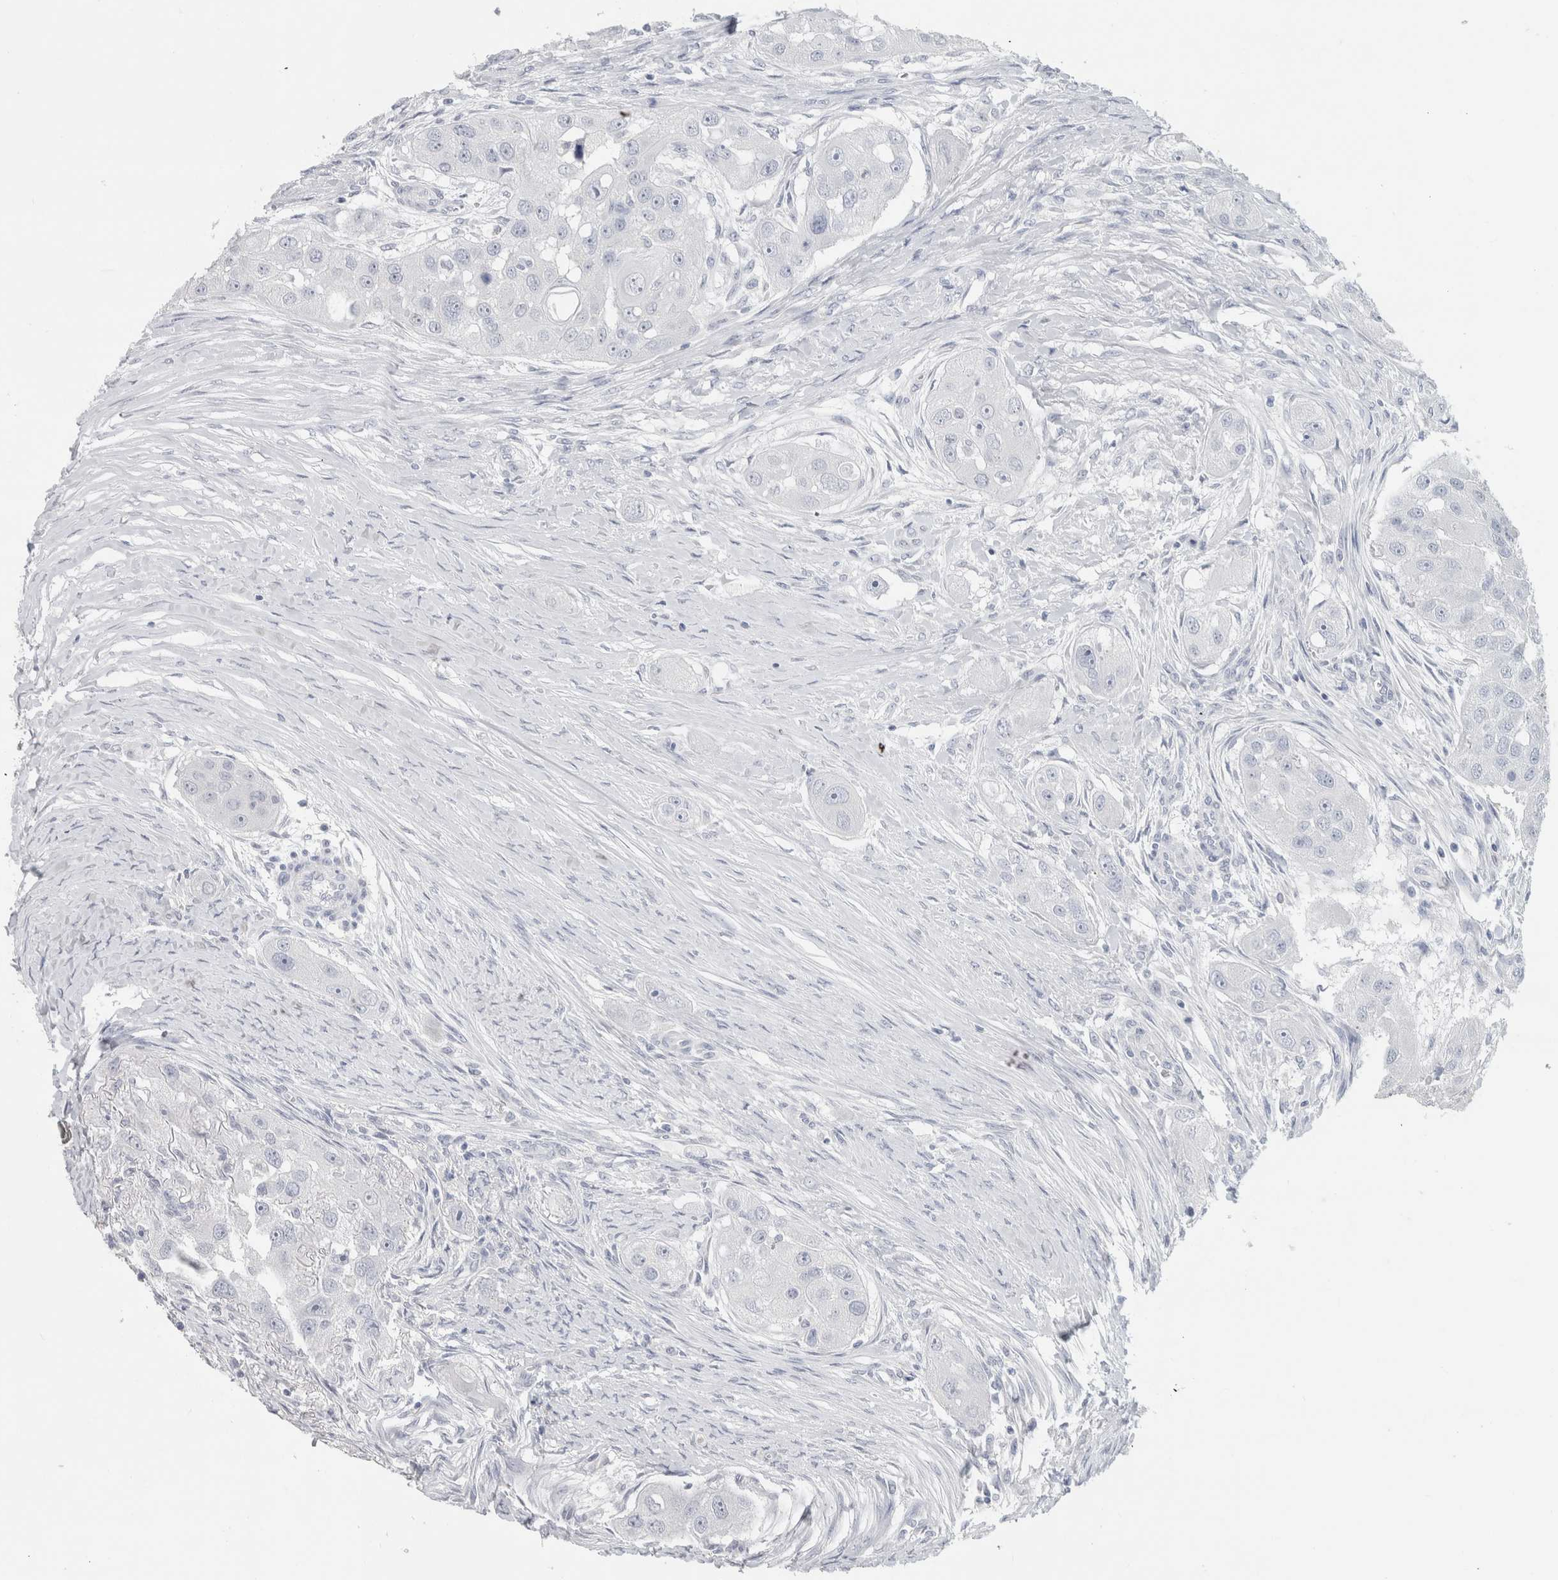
{"staining": {"intensity": "negative", "quantity": "none", "location": "none"}, "tissue": "head and neck cancer", "cell_type": "Tumor cells", "image_type": "cancer", "snomed": [{"axis": "morphology", "description": "Normal tissue, NOS"}, {"axis": "morphology", "description": "Squamous cell carcinoma, NOS"}, {"axis": "topography", "description": "Skeletal muscle"}, {"axis": "topography", "description": "Head-Neck"}], "caption": "Protein analysis of head and neck cancer demonstrates no significant positivity in tumor cells. Brightfield microscopy of IHC stained with DAB (3,3'-diaminobenzidine) (brown) and hematoxylin (blue), captured at high magnification.", "gene": "SLC6A1", "patient": {"sex": "male", "age": 51}}